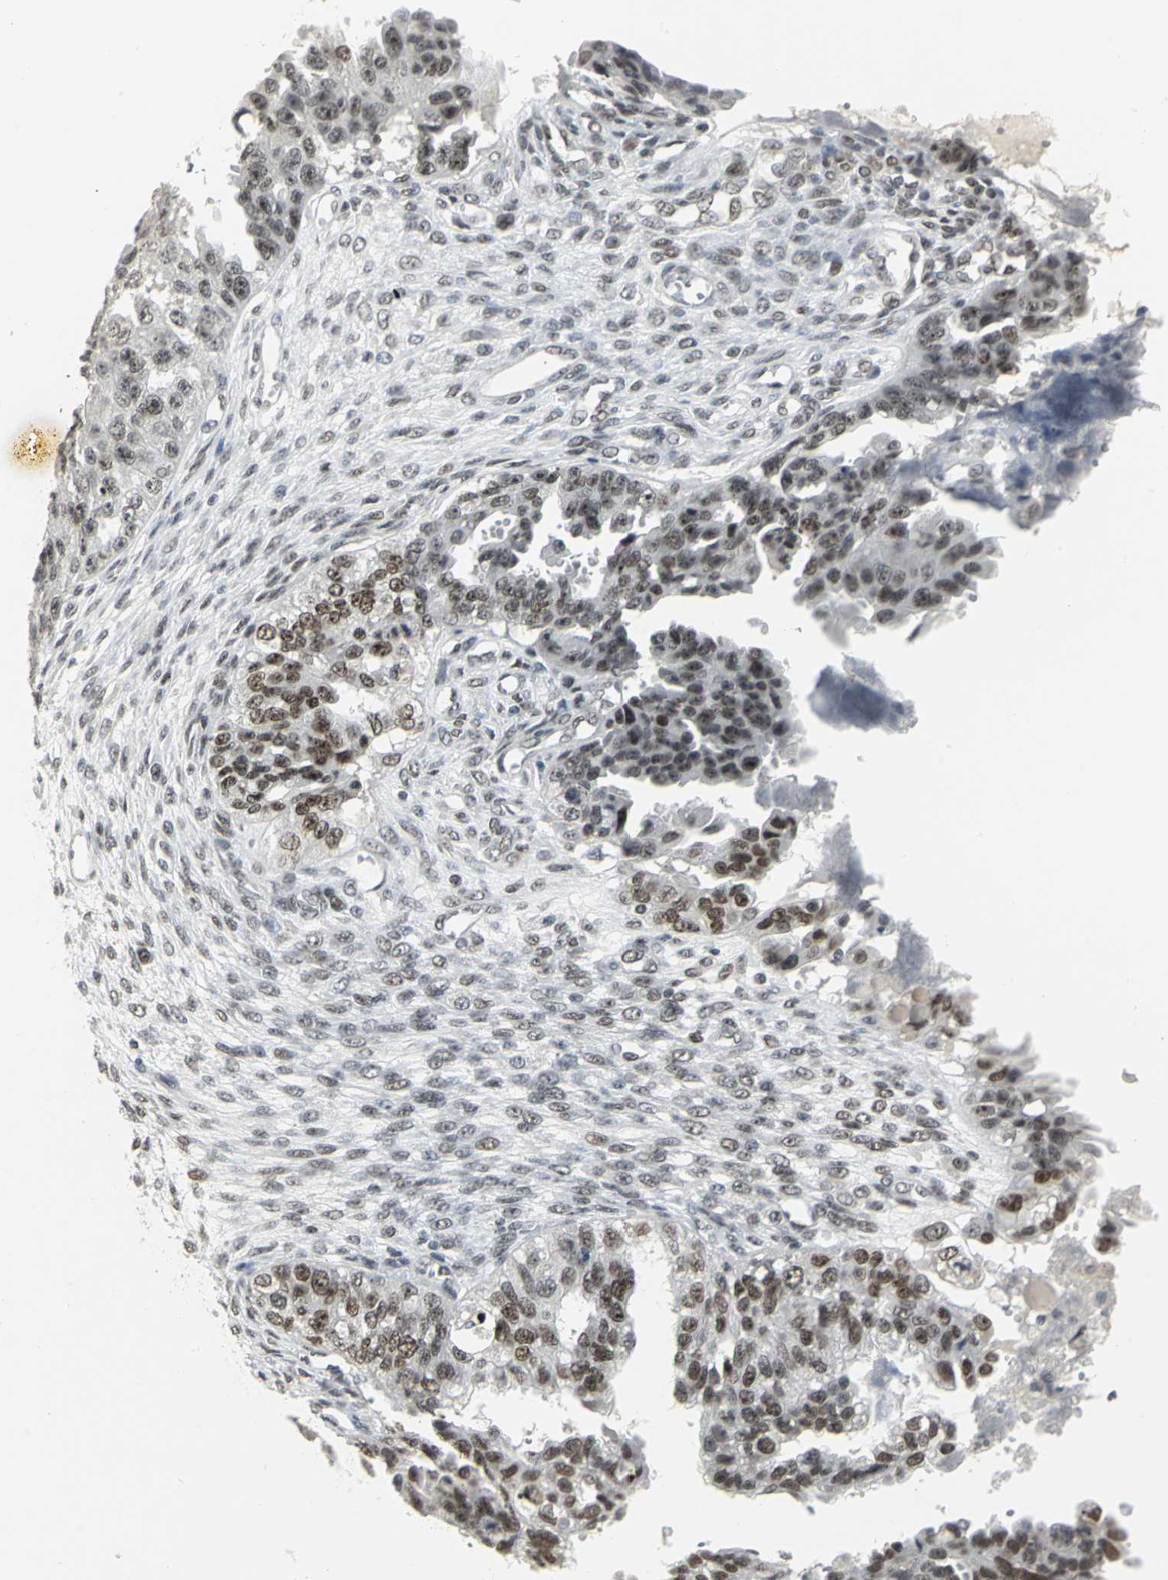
{"staining": {"intensity": "strong", "quantity": ">75%", "location": "nuclear"}, "tissue": "ovarian cancer", "cell_type": "Tumor cells", "image_type": "cancer", "snomed": [{"axis": "morphology", "description": "Cystadenocarcinoma, serous, NOS"}, {"axis": "topography", "description": "Ovary"}], "caption": "A photomicrograph of human ovarian cancer (serous cystadenocarcinoma) stained for a protein demonstrates strong nuclear brown staining in tumor cells.", "gene": "CBX3", "patient": {"sex": "female", "age": 58}}